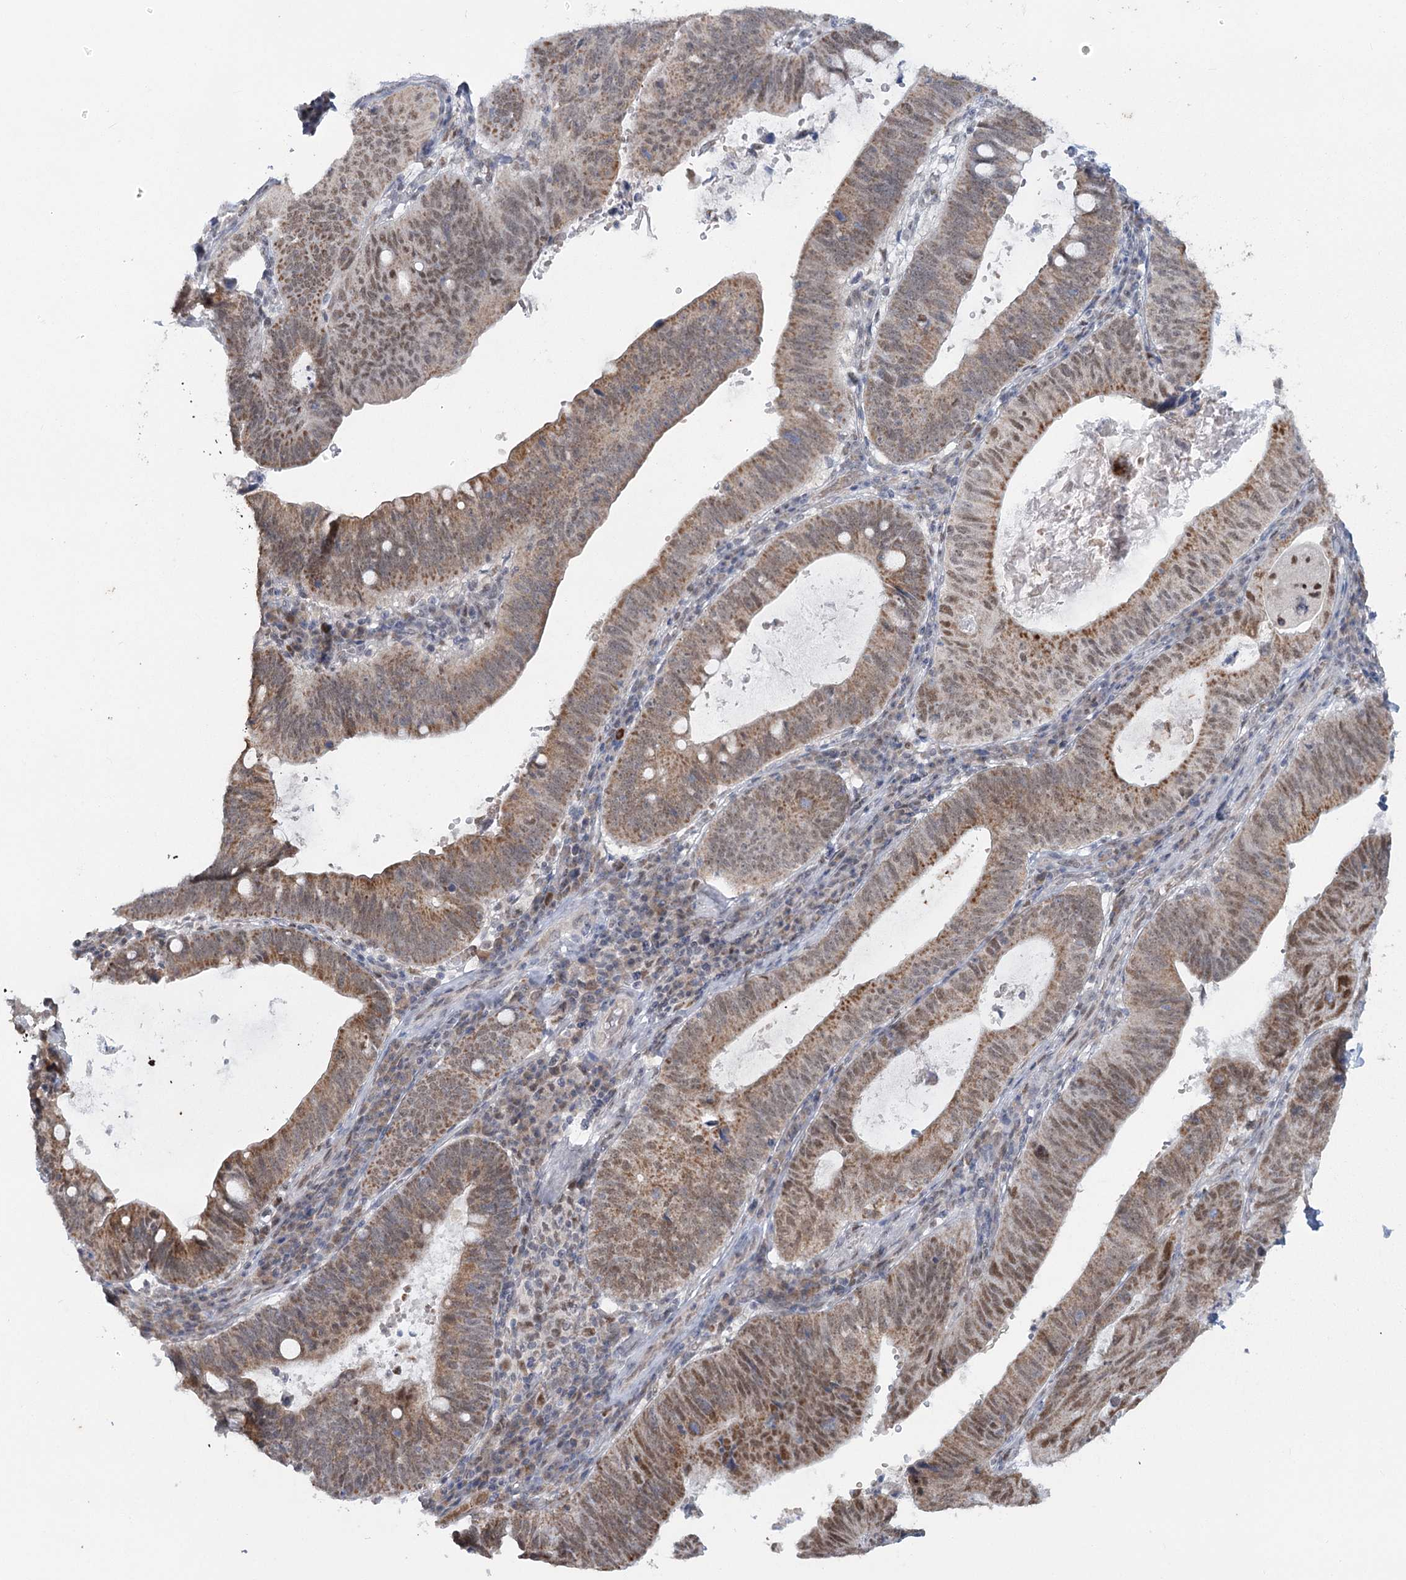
{"staining": {"intensity": "moderate", "quantity": ">75%", "location": "cytoplasmic/membranous,nuclear"}, "tissue": "stomach cancer", "cell_type": "Tumor cells", "image_type": "cancer", "snomed": [{"axis": "morphology", "description": "Adenocarcinoma, NOS"}, {"axis": "topography", "description": "Stomach"}], "caption": "Approximately >75% of tumor cells in stomach adenocarcinoma demonstrate moderate cytoplasmic/membranous and nuclear protein positivity as visualized by brown immunohistochemical staining.", "gene": "MTG1", "patient": {"sex": "male", "age": 59}}